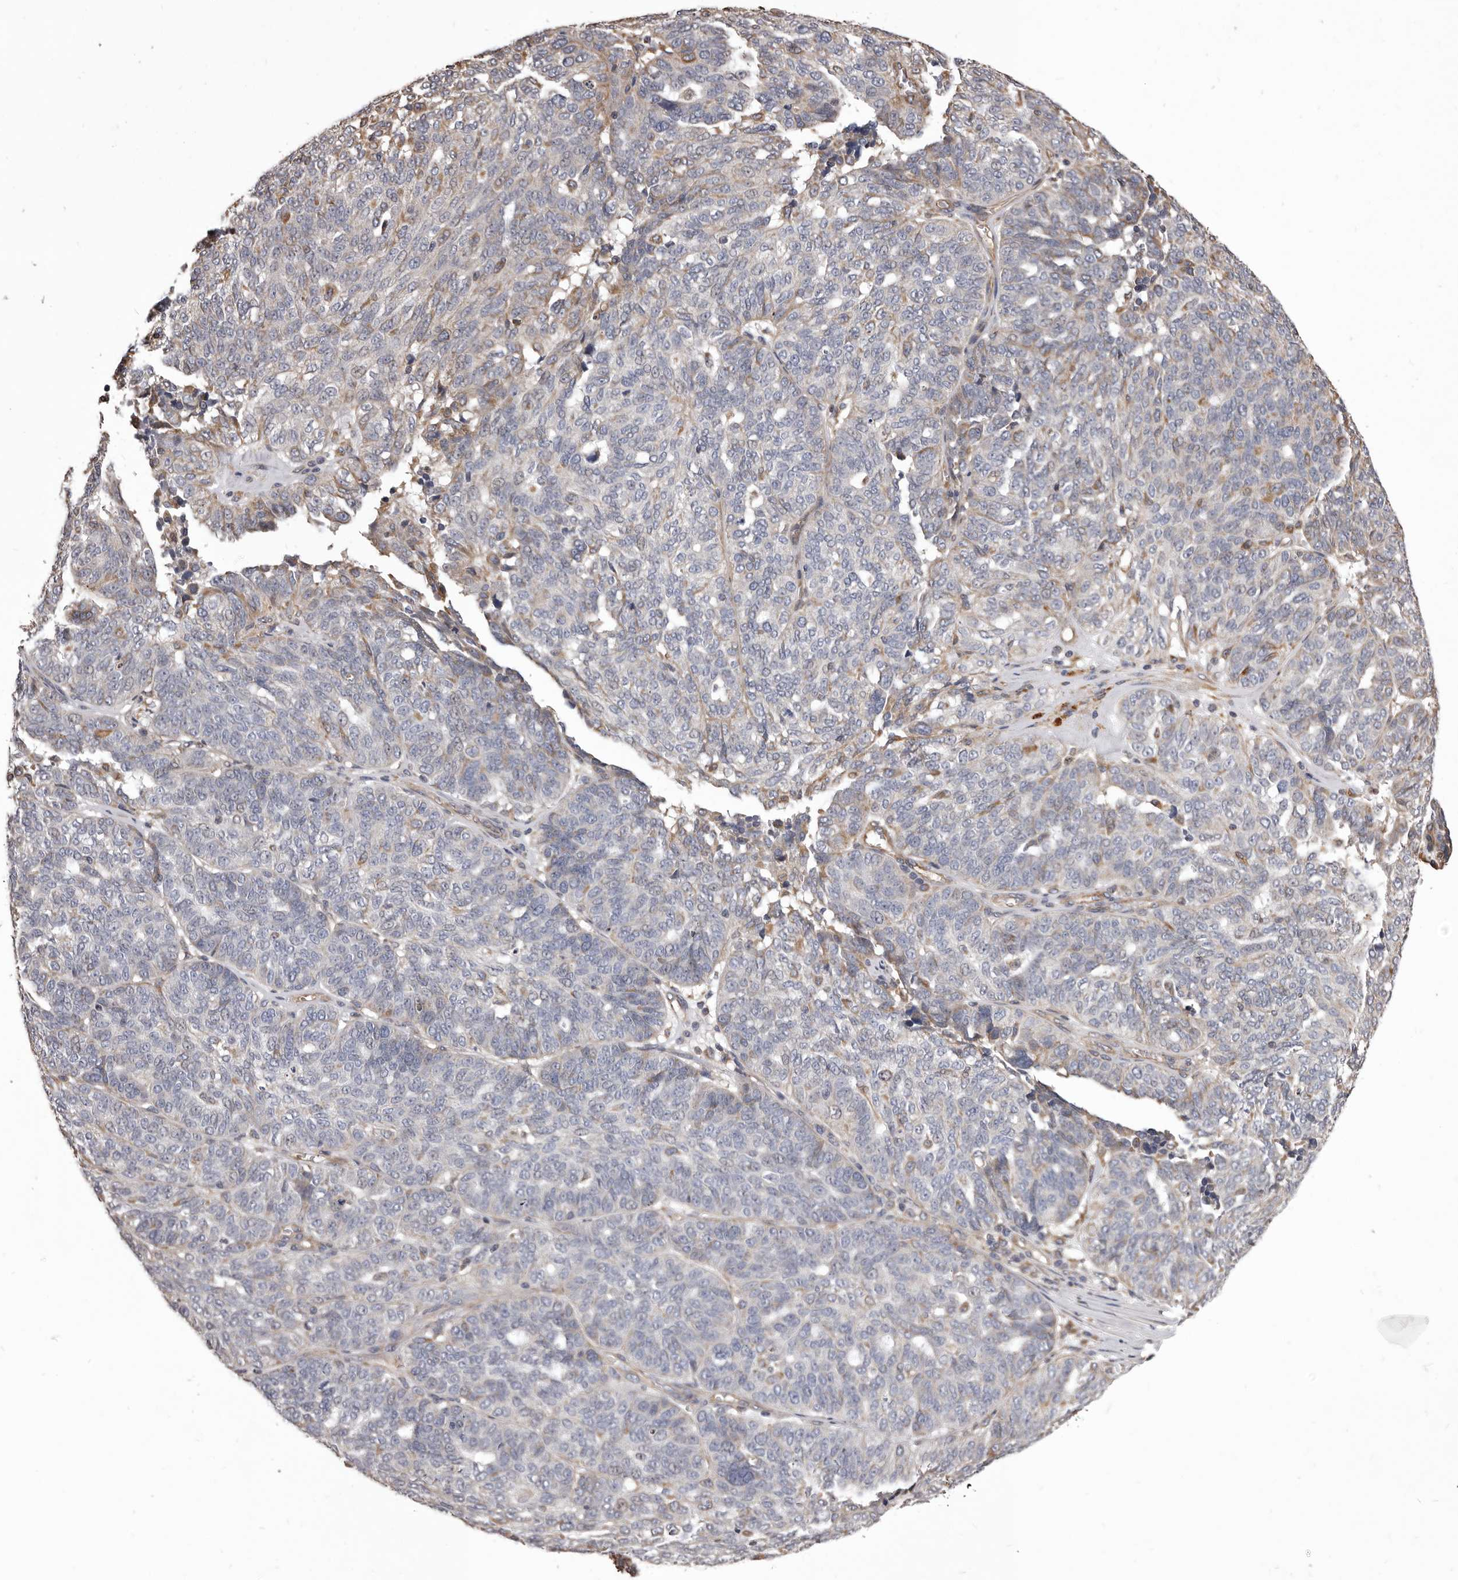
{"staining": {"intensity": "negative", "quantity": "none", "location": "none"}, "tissue": "ovarian cancer", "cell_type": "Tumor cells", "image_type": "cancer", "snomed": [{"axis": "morphology", "description": "Cystadenocarcinoma, serous, NOS"}, {"axis": "topography", "description": "Ovary"}], "caption": "Immunohistochemical staining of human ovarian serous cystadenocarcinoma exhibits no significant positivity in tumor cells. Brightfield microscopy of immunohistochemistry (IHC) stained with DAB (brown) and hematoxylin (blue), captured at high magnification.", "gene": "CEP104", "patient": {"sex": "female", "age": 59}}